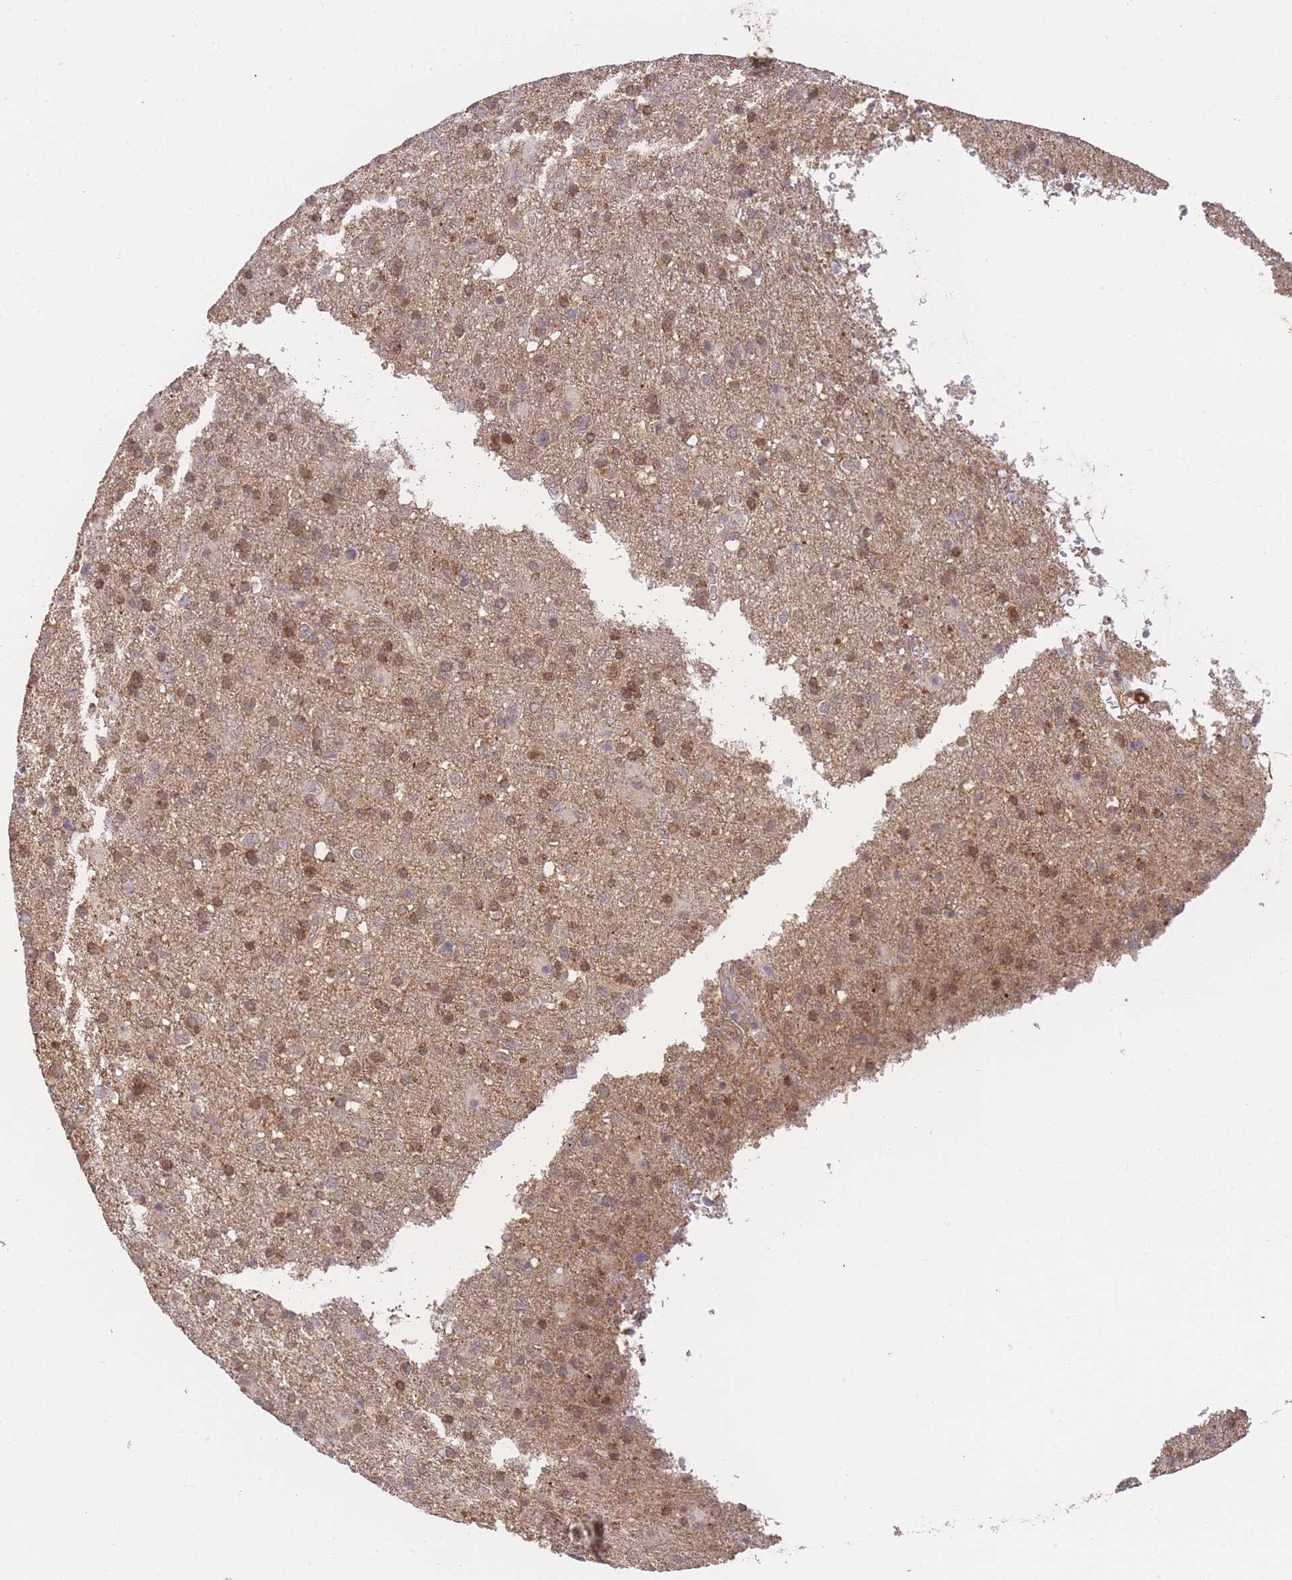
{"staining": {"intensity": "moderate", "quantity": "25%-75%", "location": "cytoplasmic/membranous,nuclear"}, "tissue": "glioma", "cell_type": "Tumor cells", "image_type": "cancer", "snomed": [{"axis": "morphology", "description": "Glioma, malignant, High grade"}, {"axis": "topography", "description": "Brain"}], "caption": "Approximately 25%-75% of tumor cells in glioma reveal moderate cytoplasmic/membranous and nuclear protein expression as visualized by brown immunohistochemical staining.", "gene": "RNF144B", "patient": {"sex": "female", "age": 74}}